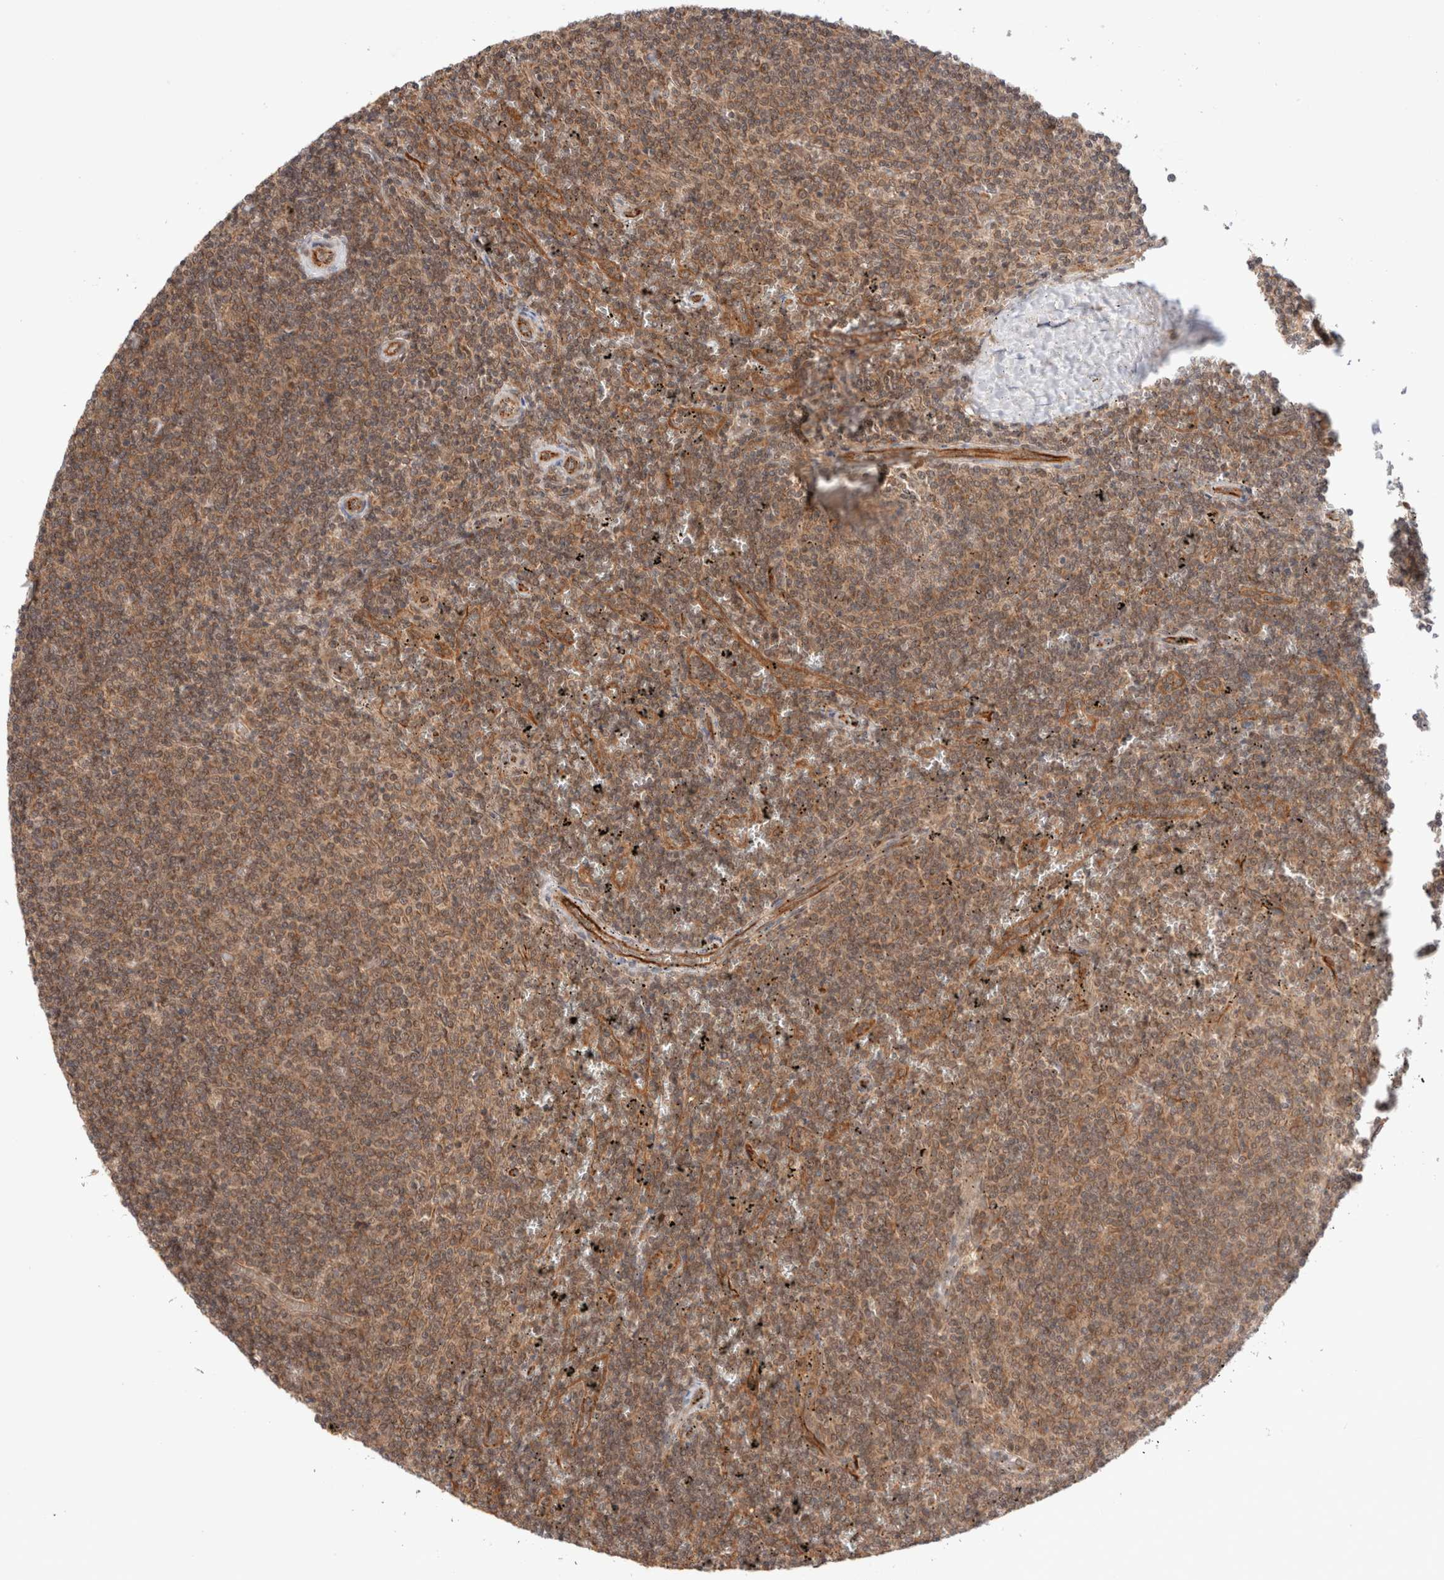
{"staining": {"intensity": "moderate", "quantity": ">75%", "location": "cytoplasmic/membranous"}, "tissue": "lymphoma", "cell_type": "Tumor cells", "image_type": "cancer", "snomed": [{"axis": "morphology", "description": "Malignant lymphoma, non-Hodgkin's type, Low grade"}, {"axis": "topography", "description": "Spleen"}], "caption": "This photomicrograph displays lymphoma stained with IHC to label a protein in brown. The cytoplasmic/membranous of tumor cells show moderate positivity for the protein. Nuclei are counter-stained blue.", "gene": "SIKE1", "patient": {"sex": "female", "age": 50}}